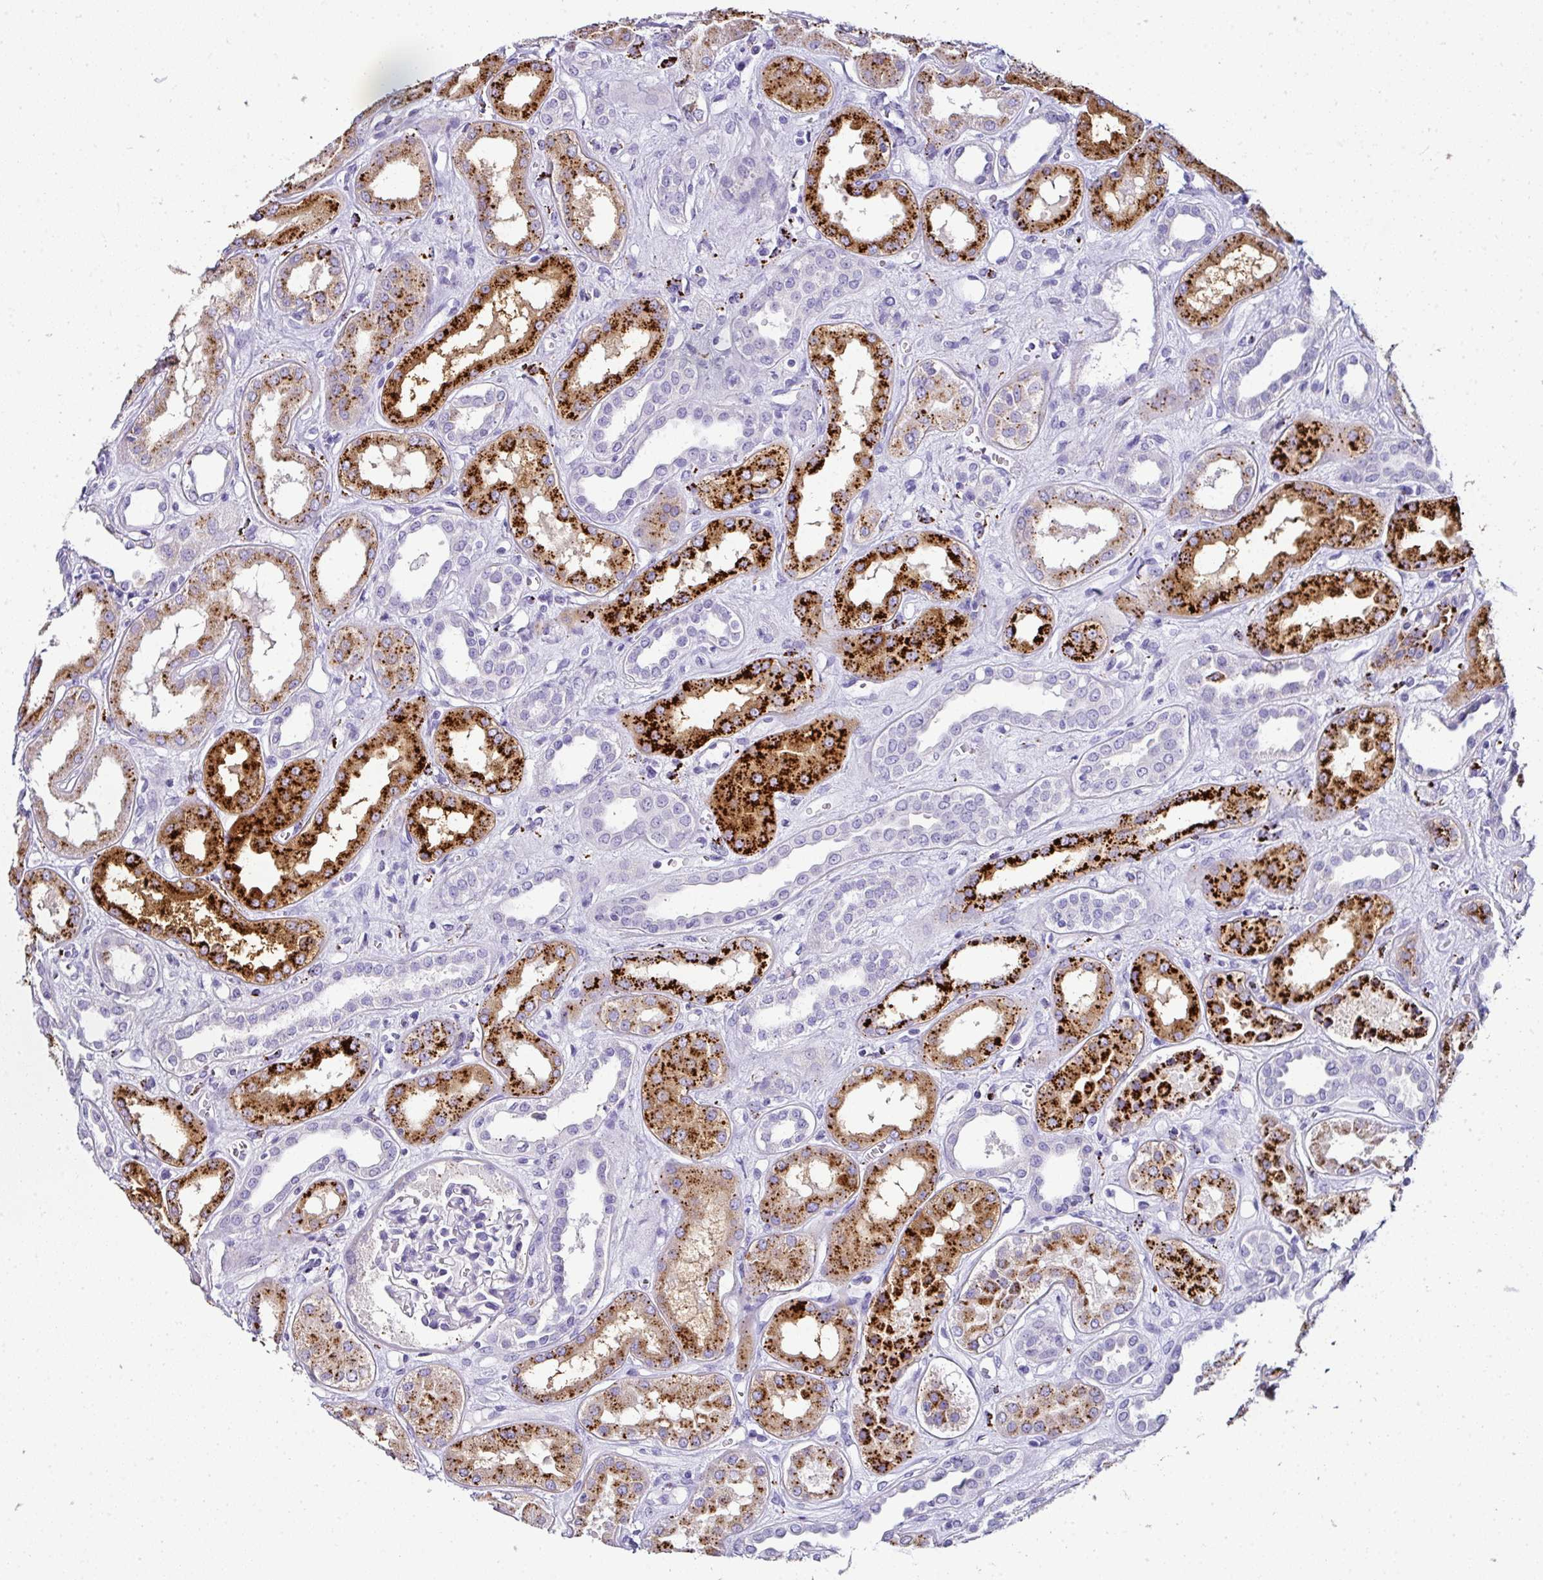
{"staining": {"intensity": "negative", "quantity": "none", "location": "none"}, "tissue": "kidney", "cell_type": "Cells in glomeruli", "image_type": "normal", "snomed": [{"axis": "morphology", "description": "Normal tissue, NOS"}, {"axis": "topography", "description": "Kidney"}], "caption": "High power microscopy photomicrograph of an immunohistochemistry (IHC) image of normal kidney, revealing no significant positivity in cells in glomeruli.", "gene": "NAPSA", "patient": {"sex": "male", "age": 59}}